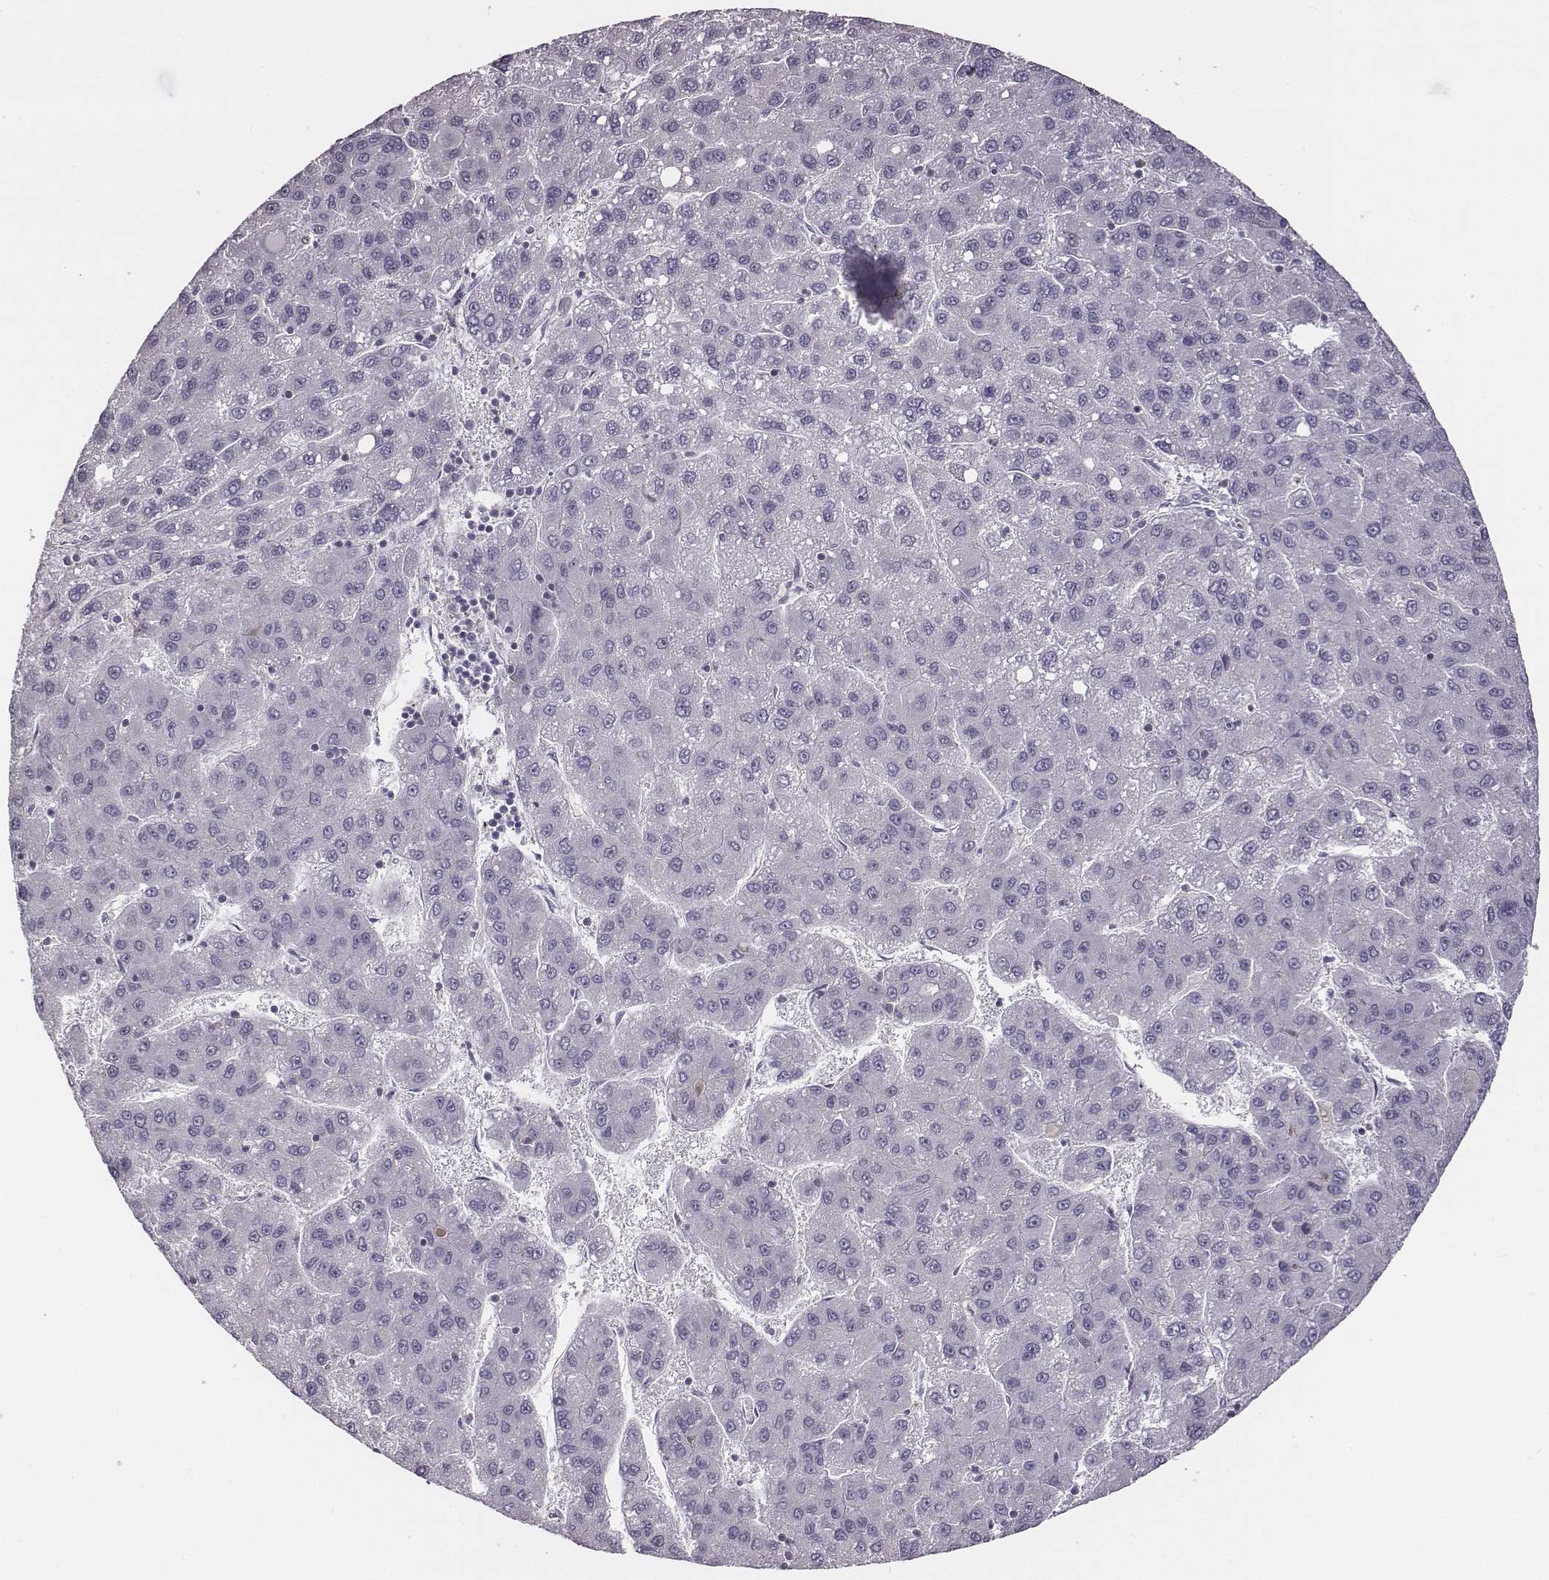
{"staining": {"intensity": "negative", "quantity": "none", "location": "none"}, "tissue": "liver cancer", "cell_type": "Tumor cells", "image_type": "cancer", "snomed": [{"axis": "morphology", "description": "Carcinoma, Hepatocellular, NOS"}, {"axis": "topography", "description": "Liver"}], "caption": "A micrograph of liver cancer (hepatocellular carcinoma) stained for a protein reveals no brown staining in tumor cells.", "gene": "ADAM7", "patient": {"sex": "female", "age": 82}}